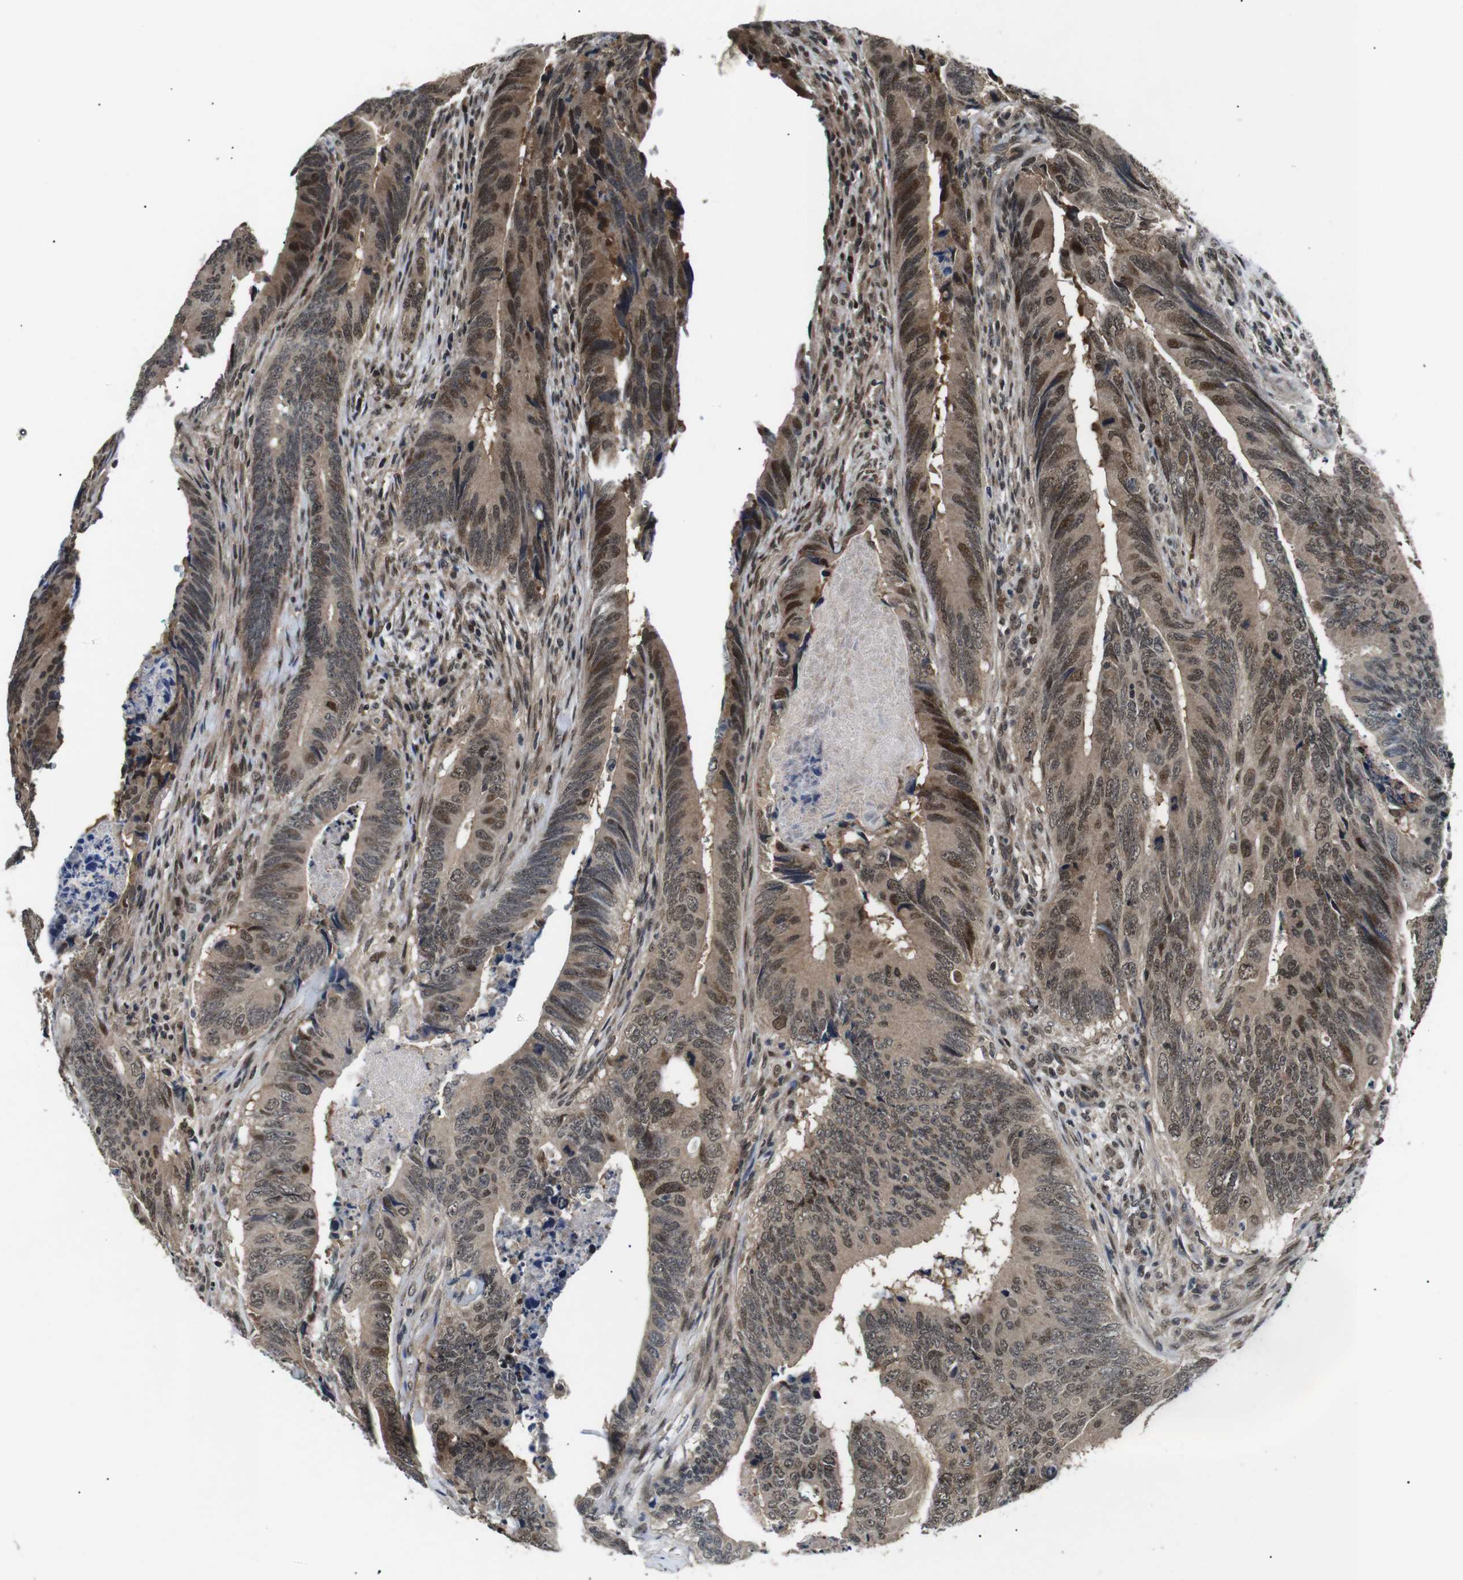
{"staining": {"intensity": "strong", "quantity": ">75%", "location": "cytoplasmic/membranous,nuclear"}, "tissue": "colorectal cancer", "cell_type": "Tumor cells", "image_type": "cancer", "snomed": [{"axis": "morphology", "description": "Normal tissue, NOS"}, {"axis": "morphology", "description": "Adenocarcinoma, NOS"}, {"axis": "topography", "description": "Colon"}], "caption": "Immunohistochemical staining of human colorectal cancer demonstrates high levels of strong cytoplasmic/membranous and nuclear protein positivity in about >75% of tumor cells.", "gene": "SKP1", "patient": {"sex": "male", "age": 56}}